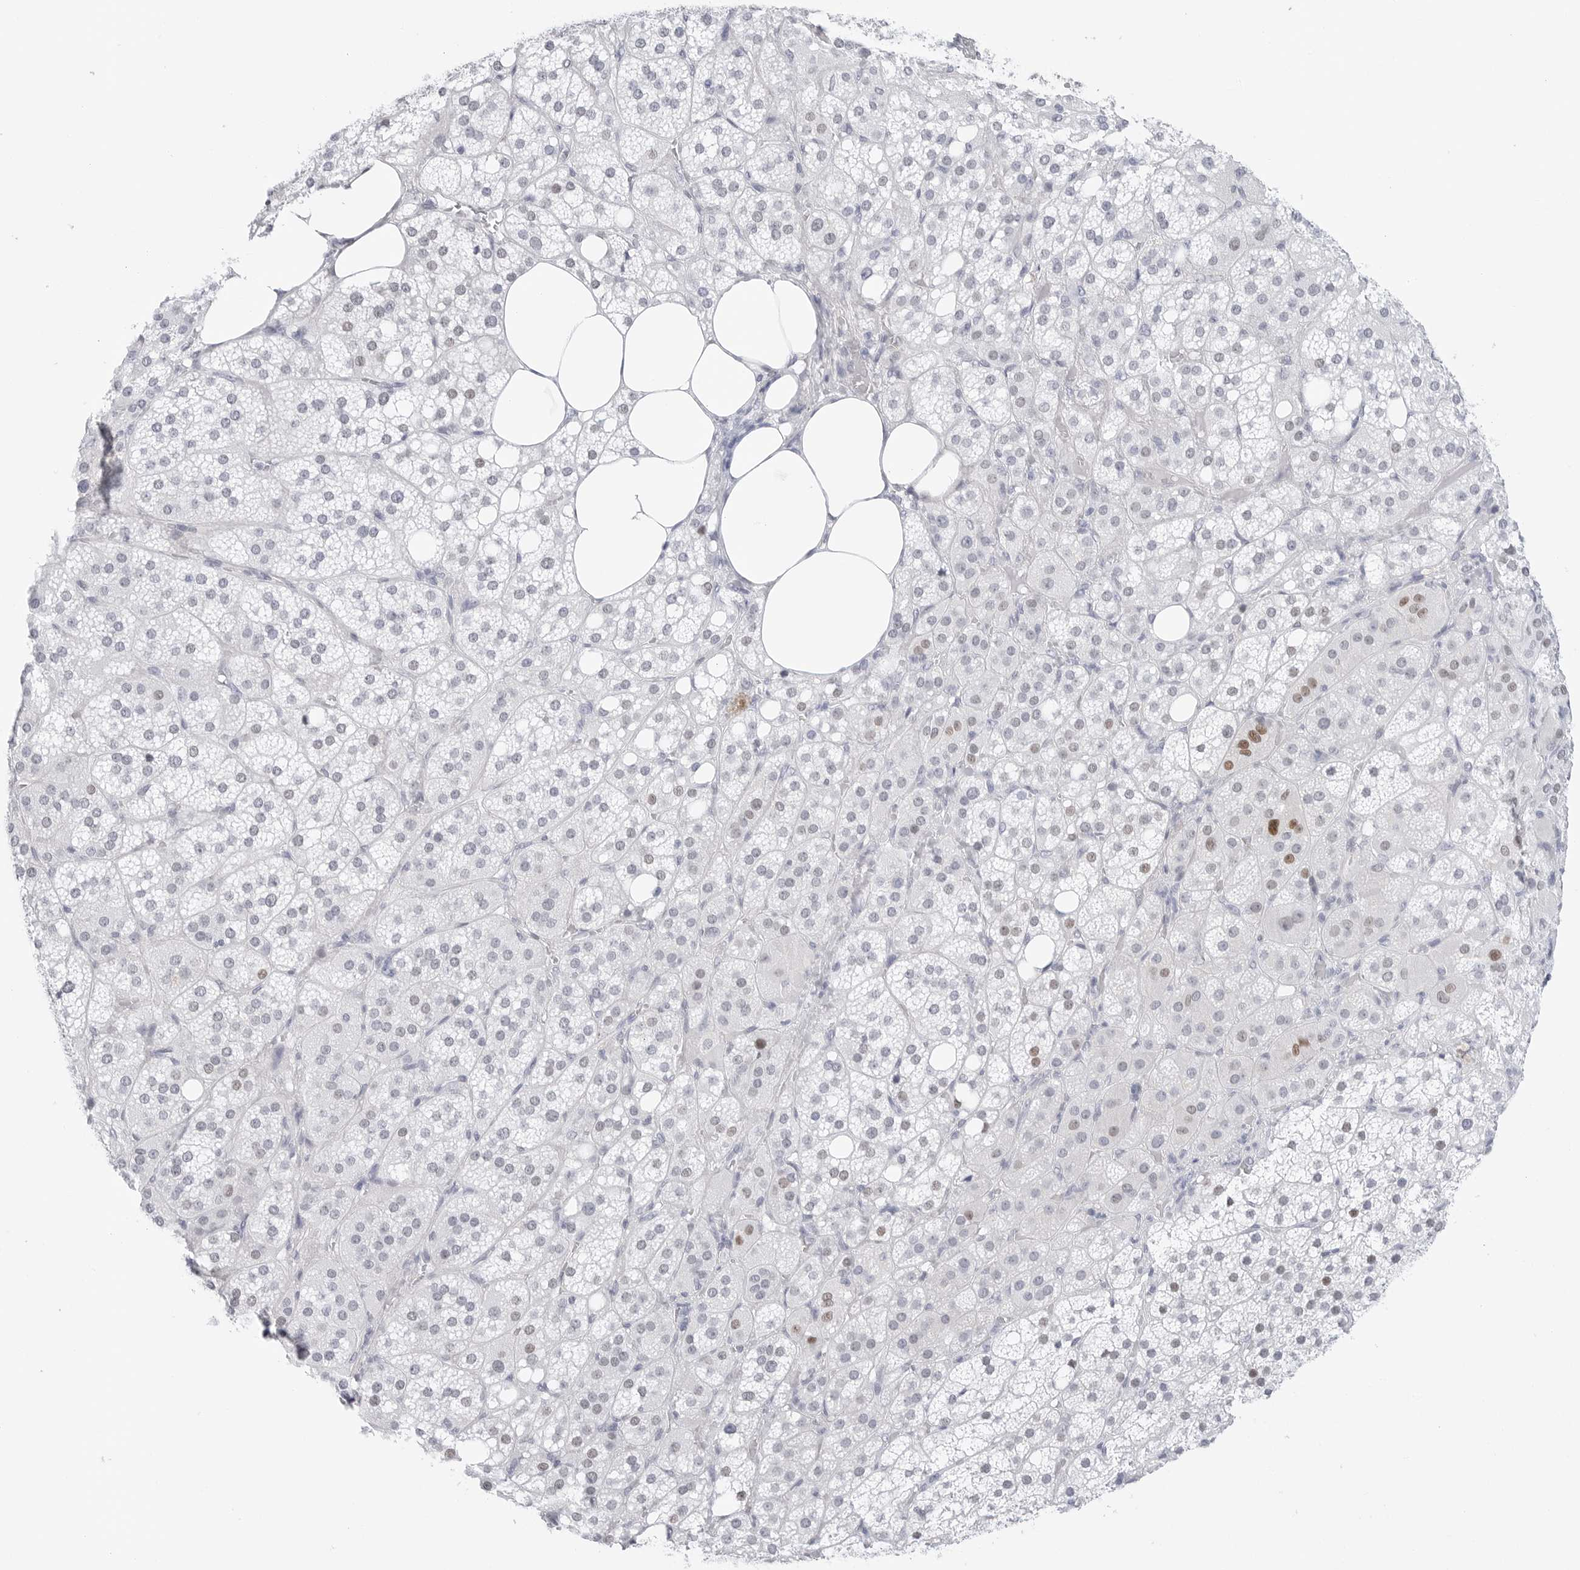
{"staining": {"intensity": "negative", "quantity": "none", "location": "none"}, "tissue": "adrenal gland", "cell_type": "Glandular cells", "image_type": "normal", "snomed": [{"axis": "morphology", "description": "Normal tissue, NOS"}, {"axis": "topography", "description": "Adrenal gland"}], "caption": "IHC of normal adrenal gland exhibits no positivity in glandular cells. (DAB (3,3'-diaminobenzidine) immunohistochemistry (IHC) visualized using brightfield microscopy, high magnification).", "gene": "SLC19A1", "patient": {"sex": "female", "age": 59}}